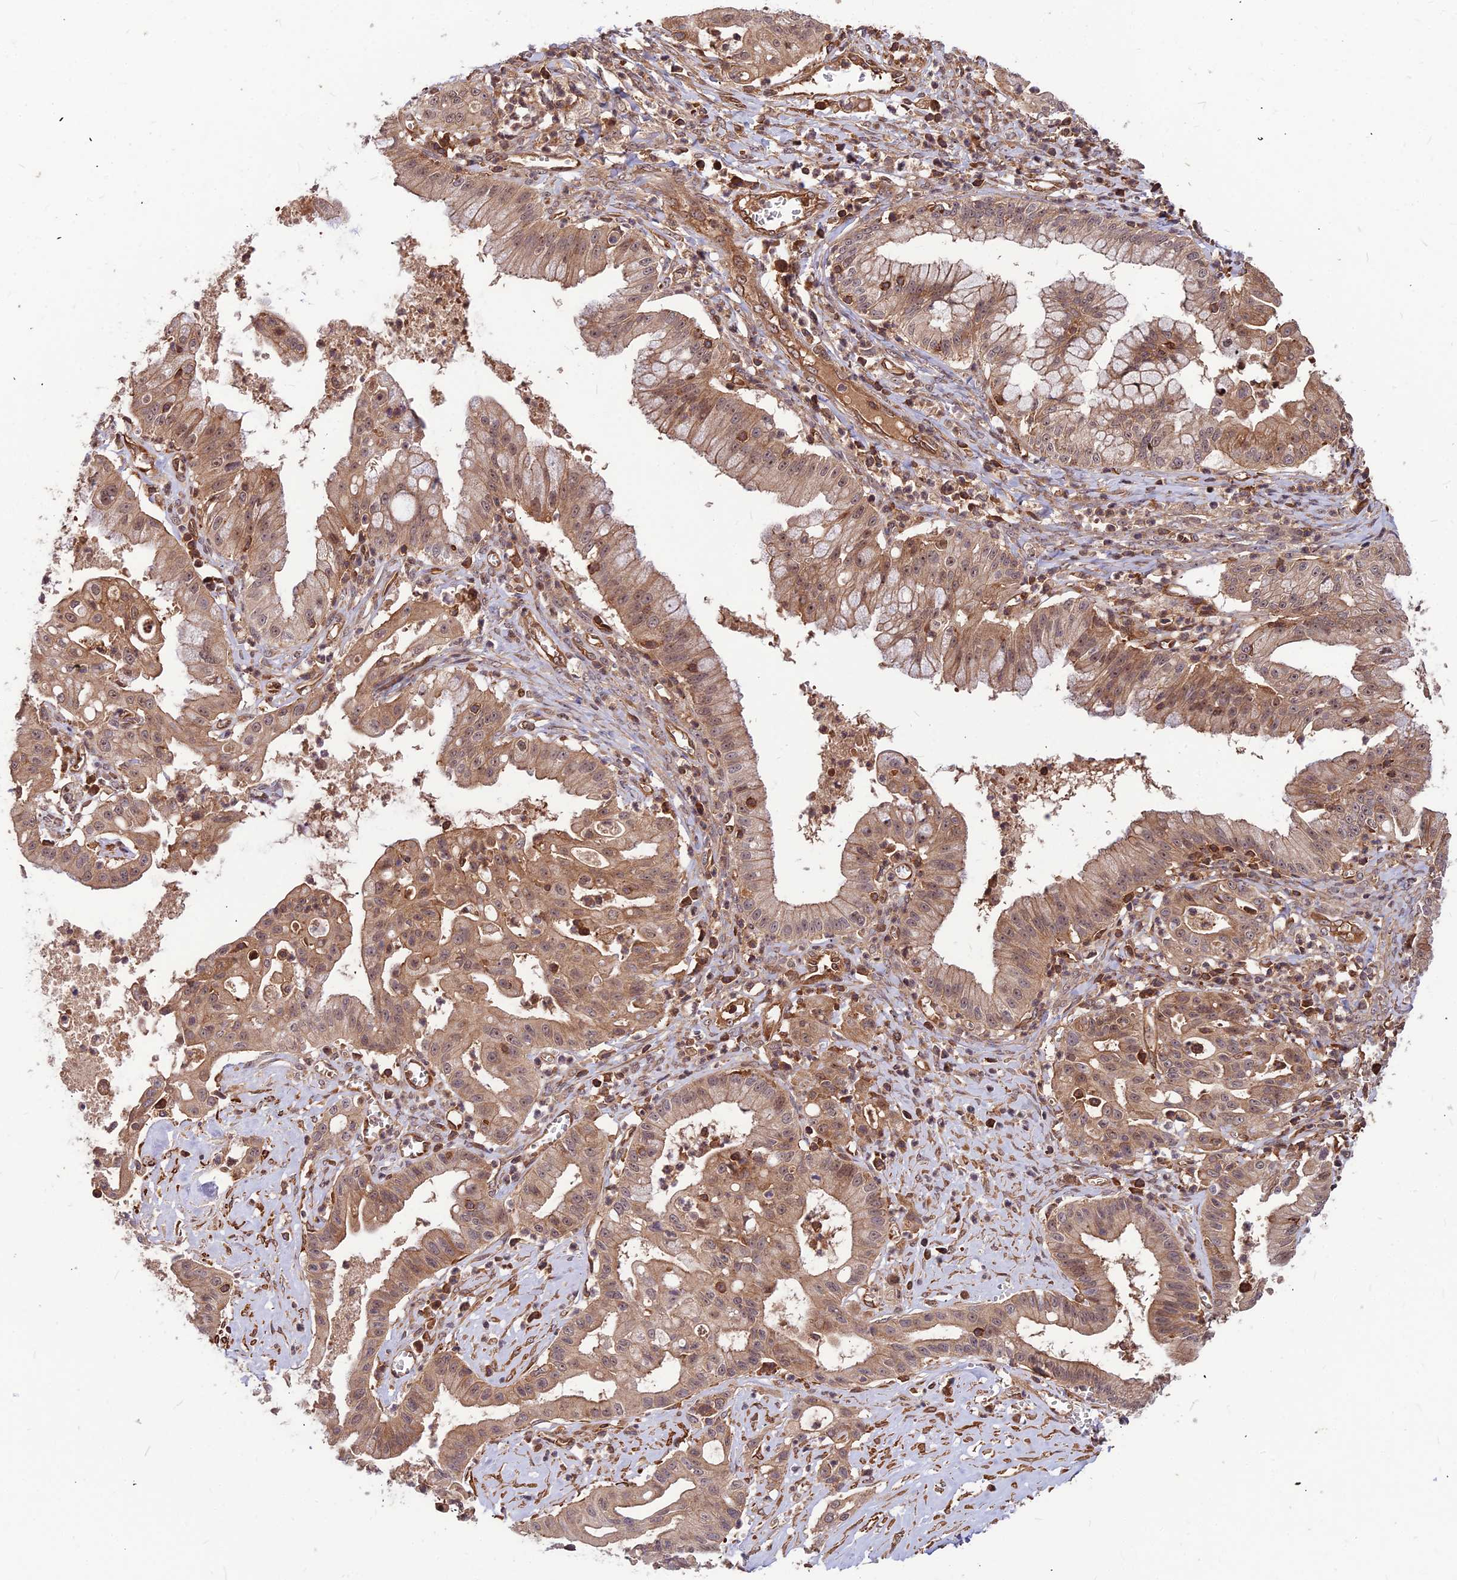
{"staining": {"intensity": "moderate", "quantity": ">75%", "location": "cytoplasmic/membranous,nuclear"}, "tissue": "ovarian cancer", "cell_type": "Tumor cells", "image_type": "cancer", "snomed": [{"axis": "morphology", "description": "Cystadenocarcinoma, mucinous, NOS"}, {"axis": "topography", "description": "Ovary"}], "caption": "Immunohistochemical staining of human mucinous cystadenocarcinoma (ovarian) displays medium levels of moderate cytoplasmic/membranous and nuclear protein staining in about >75% of tumor cells.", "gene": "ZNF467", "patient": {"sex": "female", "age": 70}}